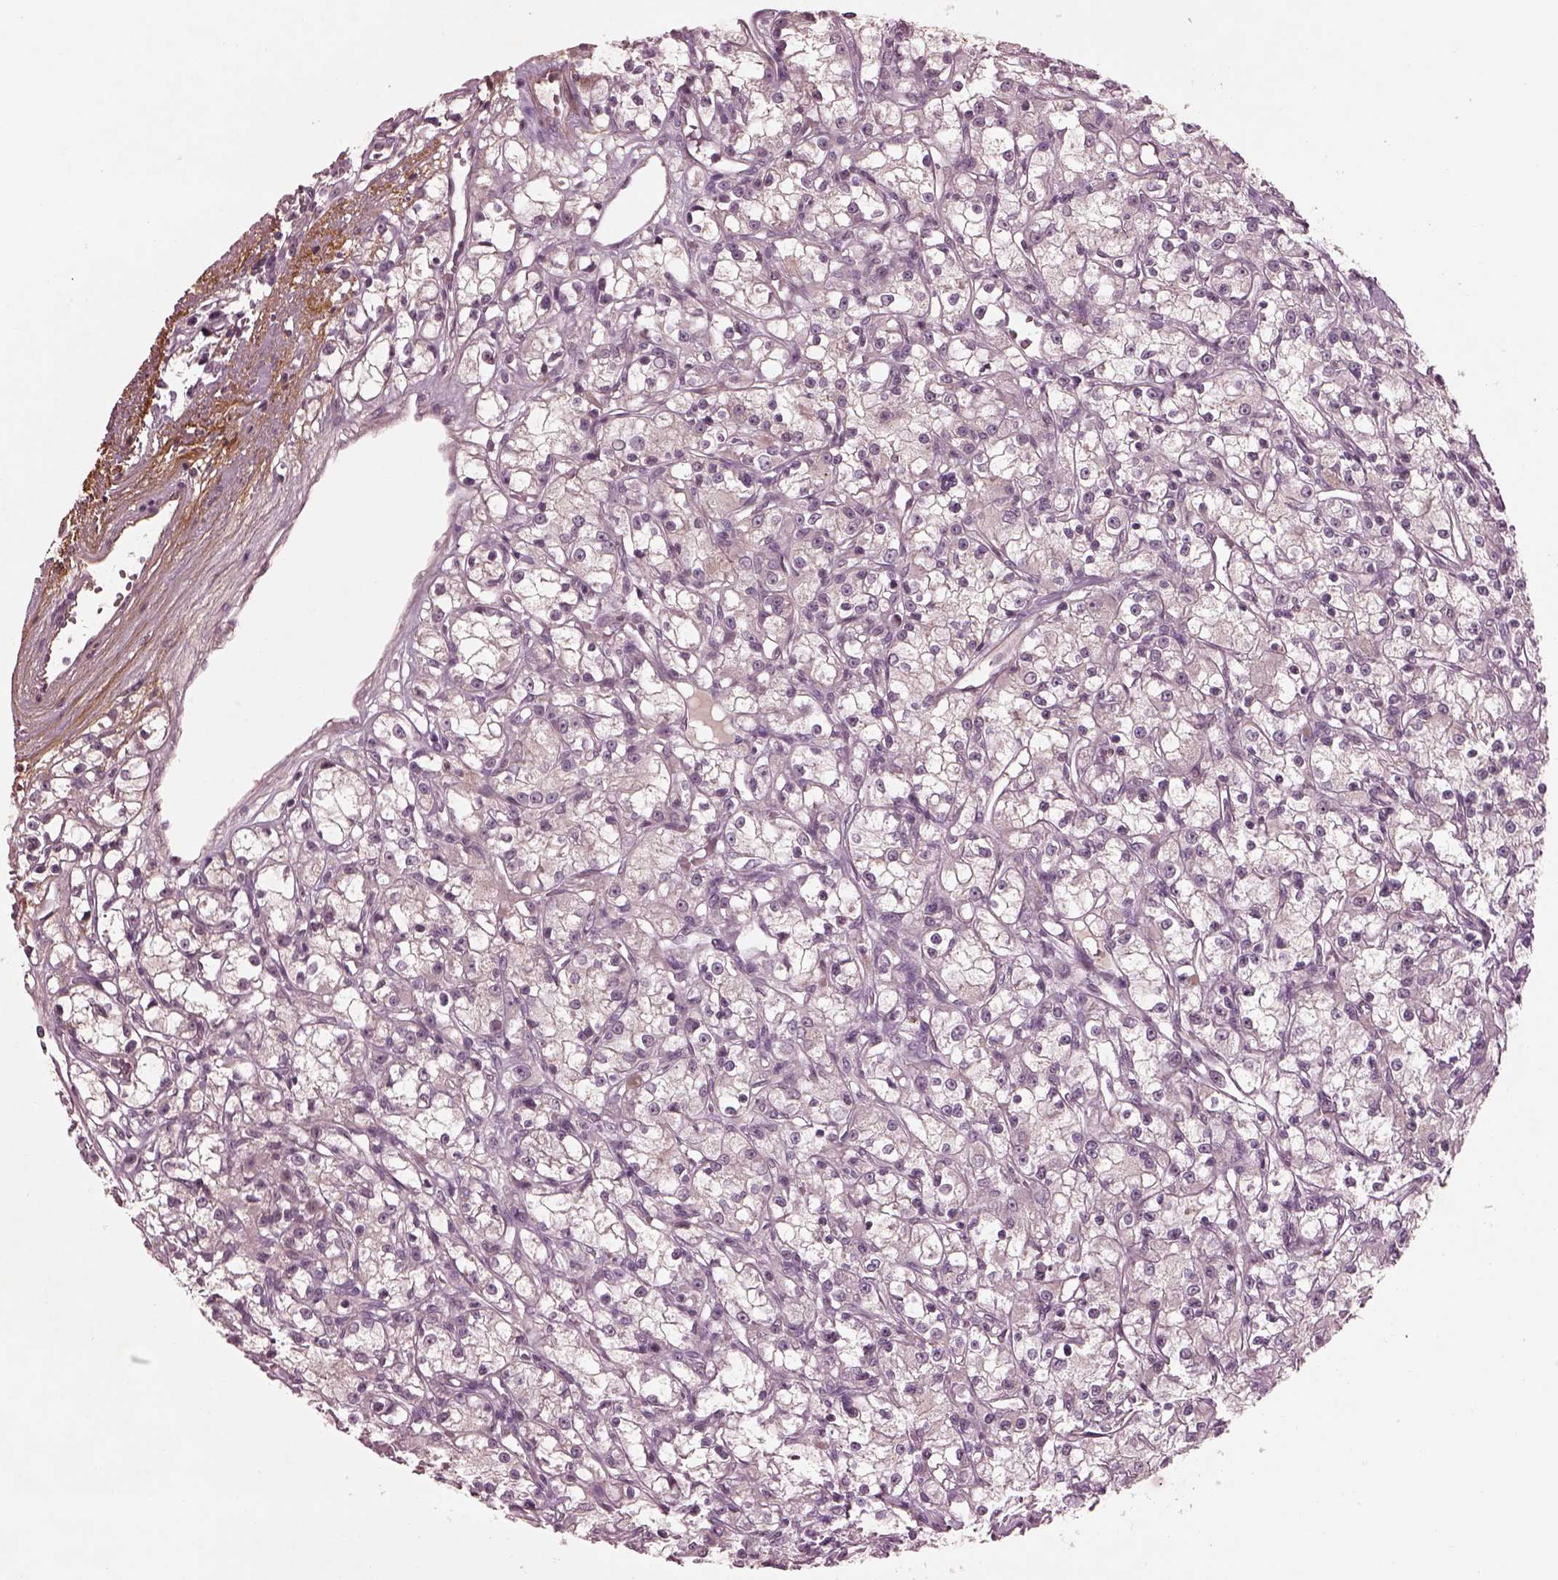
{"staining": {"intensity": "negative", "quantity": "none", "location": "none"}, "tissue": "renal cancer", "cell_type": "Tumor cells", "image_type": "cancer", "snomed": [{"axis": "morphology", "description": "Adenocarcinoma, NOS"}, {"axis": "topography", "description": "Kidney"}], "caption": "IHC photomicrograph of neoplastic tissue: renal adenocarcinoma stained with DAB reveals no significant protein staining in tumor cells.", "gene": "EFEMP1", "patient": {"sex": "female", "age": 59}}